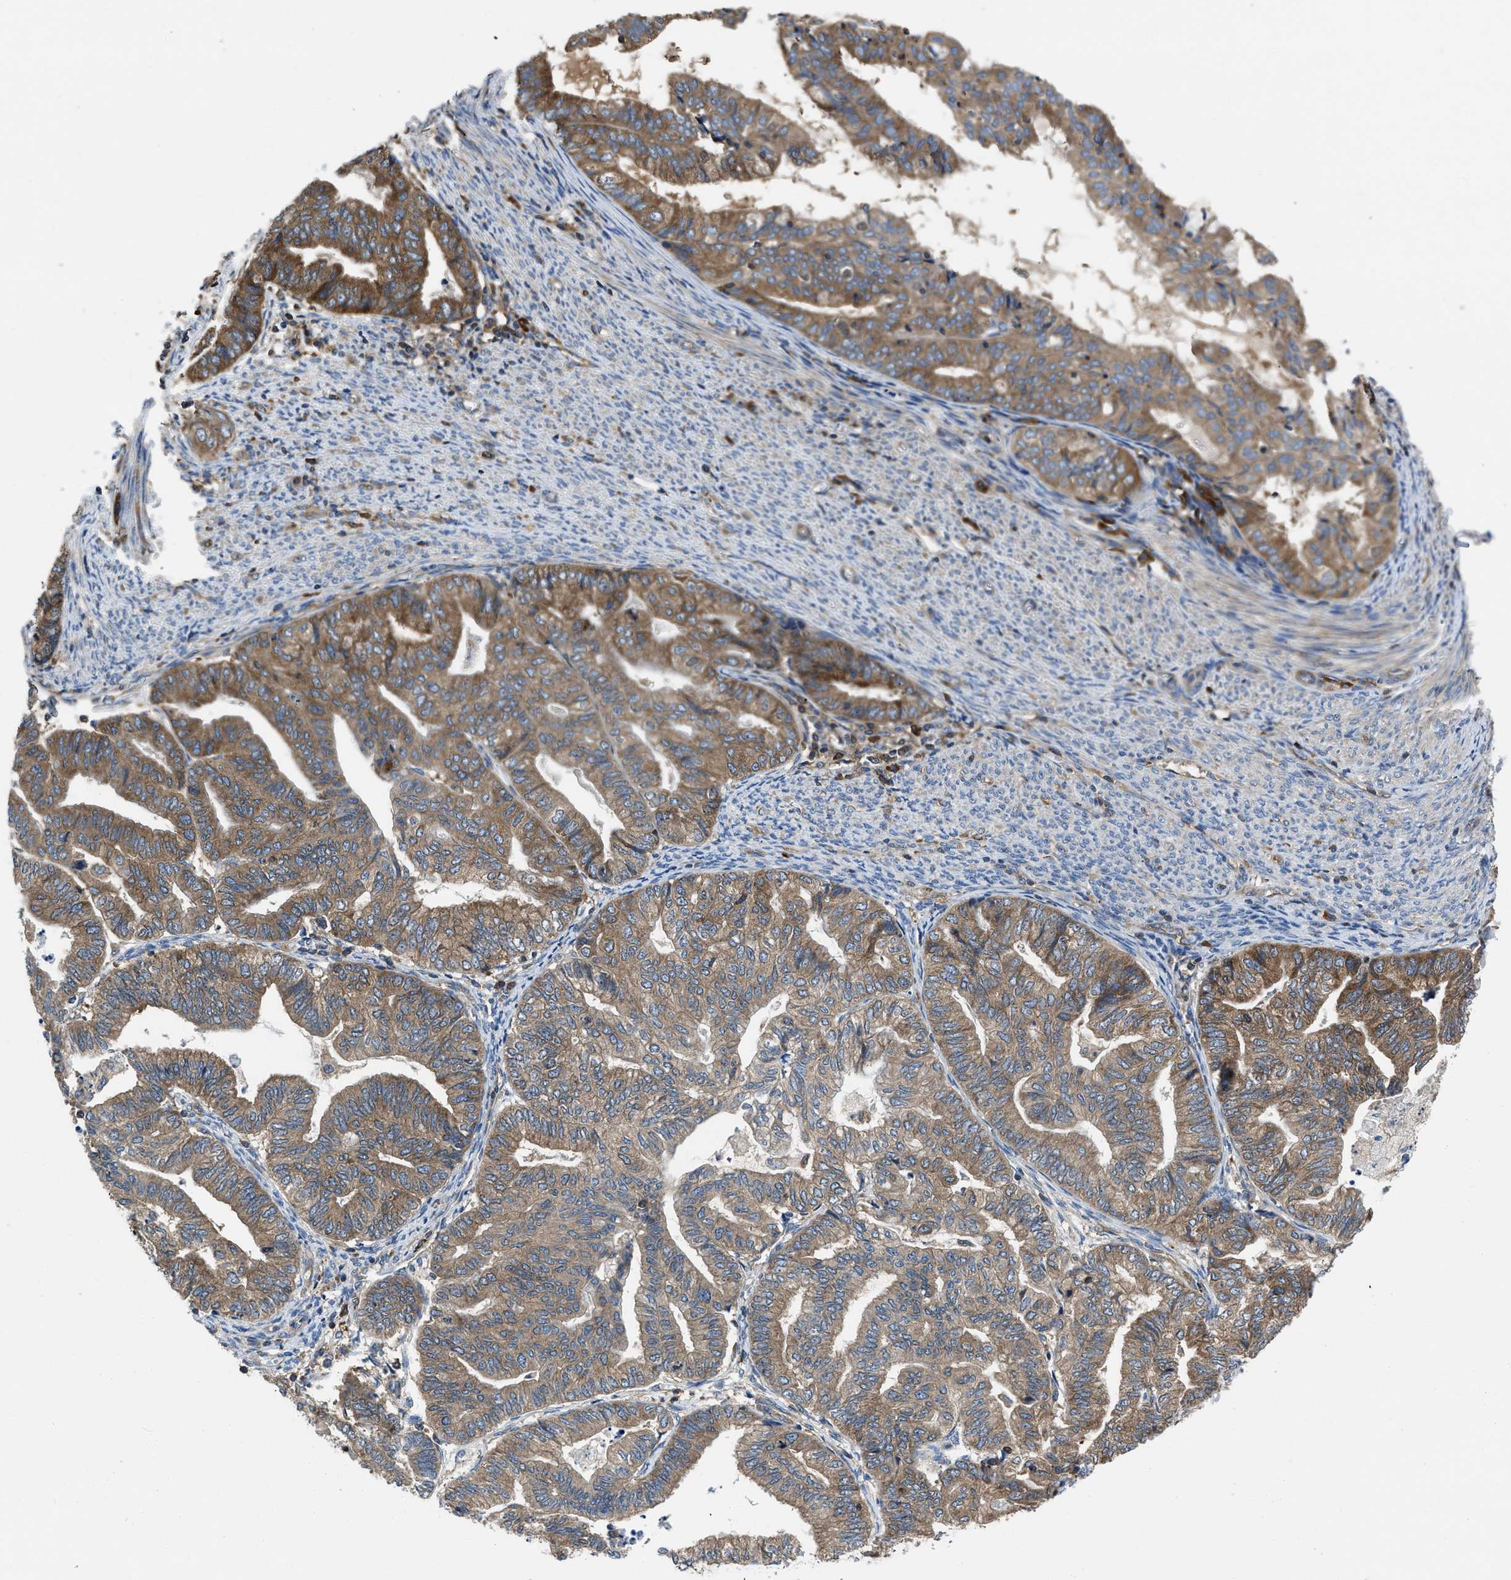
{"staining": {"intensity": "moderate", "quantity": ">75%", "location": "cytoplasmic/membranous"}, "tissue": "endometrial cancer", "cell_type": "Tumor cells", "image_type": "cancer", "snomed": [{"axis": "morphology", "description": "Adenocarcinoma, NOS"}, {"axis": "topography", "description": "Endometrium"}], "caption": "This is a micrograph of immunohistochemistry staining of endometrial cancer, which shows moderate staining in the cytoplasmic/membranous of tumor cells.", "gene": "YARS1", "patient": {"sex": "female", "age": 79}}